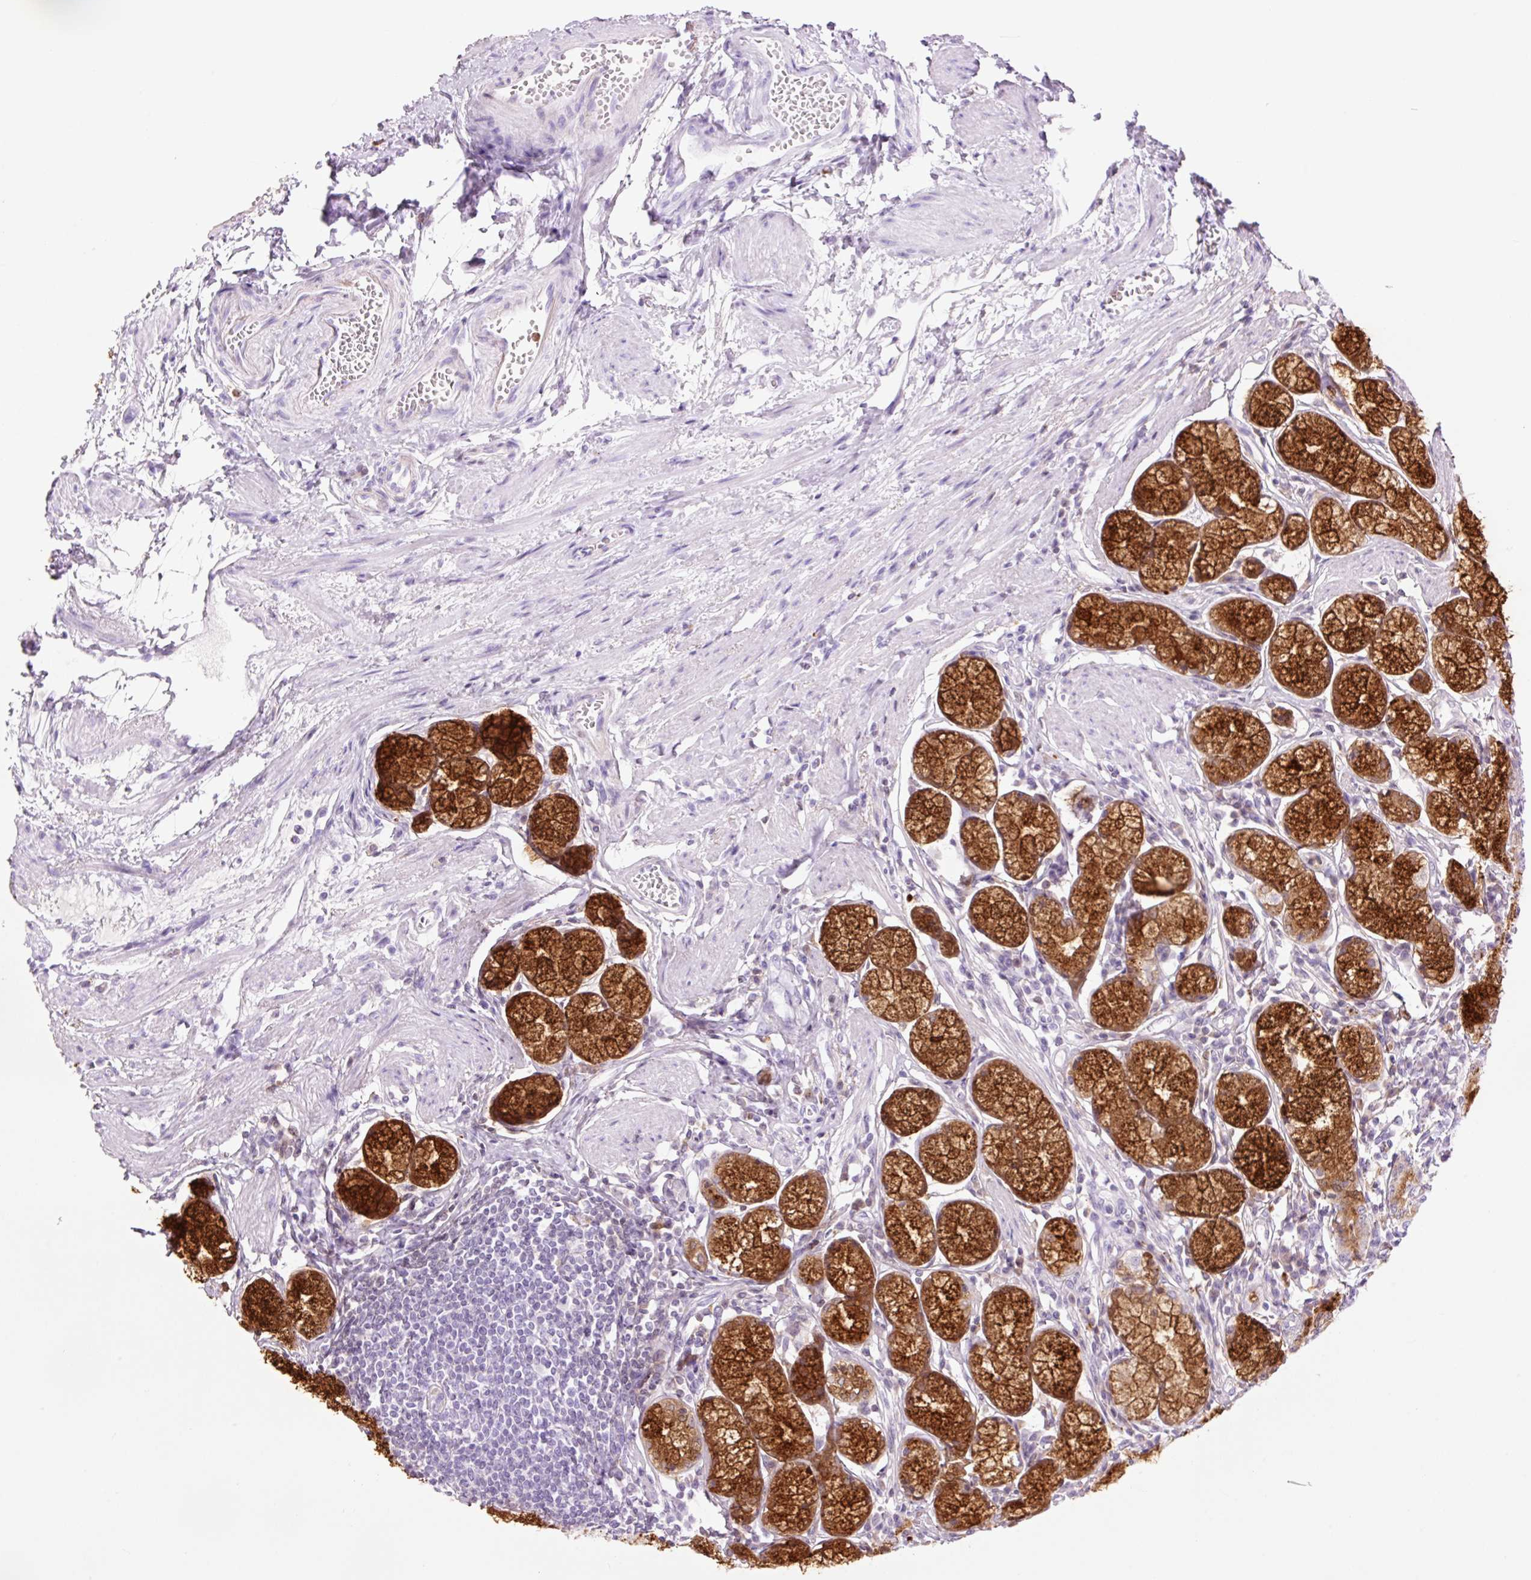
{"staining": {"intensity": "strong", "quantity": "25%-75%", "location": "cytoplasmic/membranous"}, "tissue": "stomach", "cell_type": "Glandular cells", "image_type": "normal", "snomed": [{"axis": "morphology", "description": "Normal tissue, NOS"}, {"axis": "topography", "description": "Stomach"}], "caption": "Immunohistochemistry micrograph of normal stomach: human stomach stained using IHC exhibits high levels of strong protein expression localized specifically in the cytoplasmic/membranous of glandular cells, appearing as a cytoplasmic/membranous brown color.", "gene": "LYZ", "patient": {"sex": "male", "age": 55}}